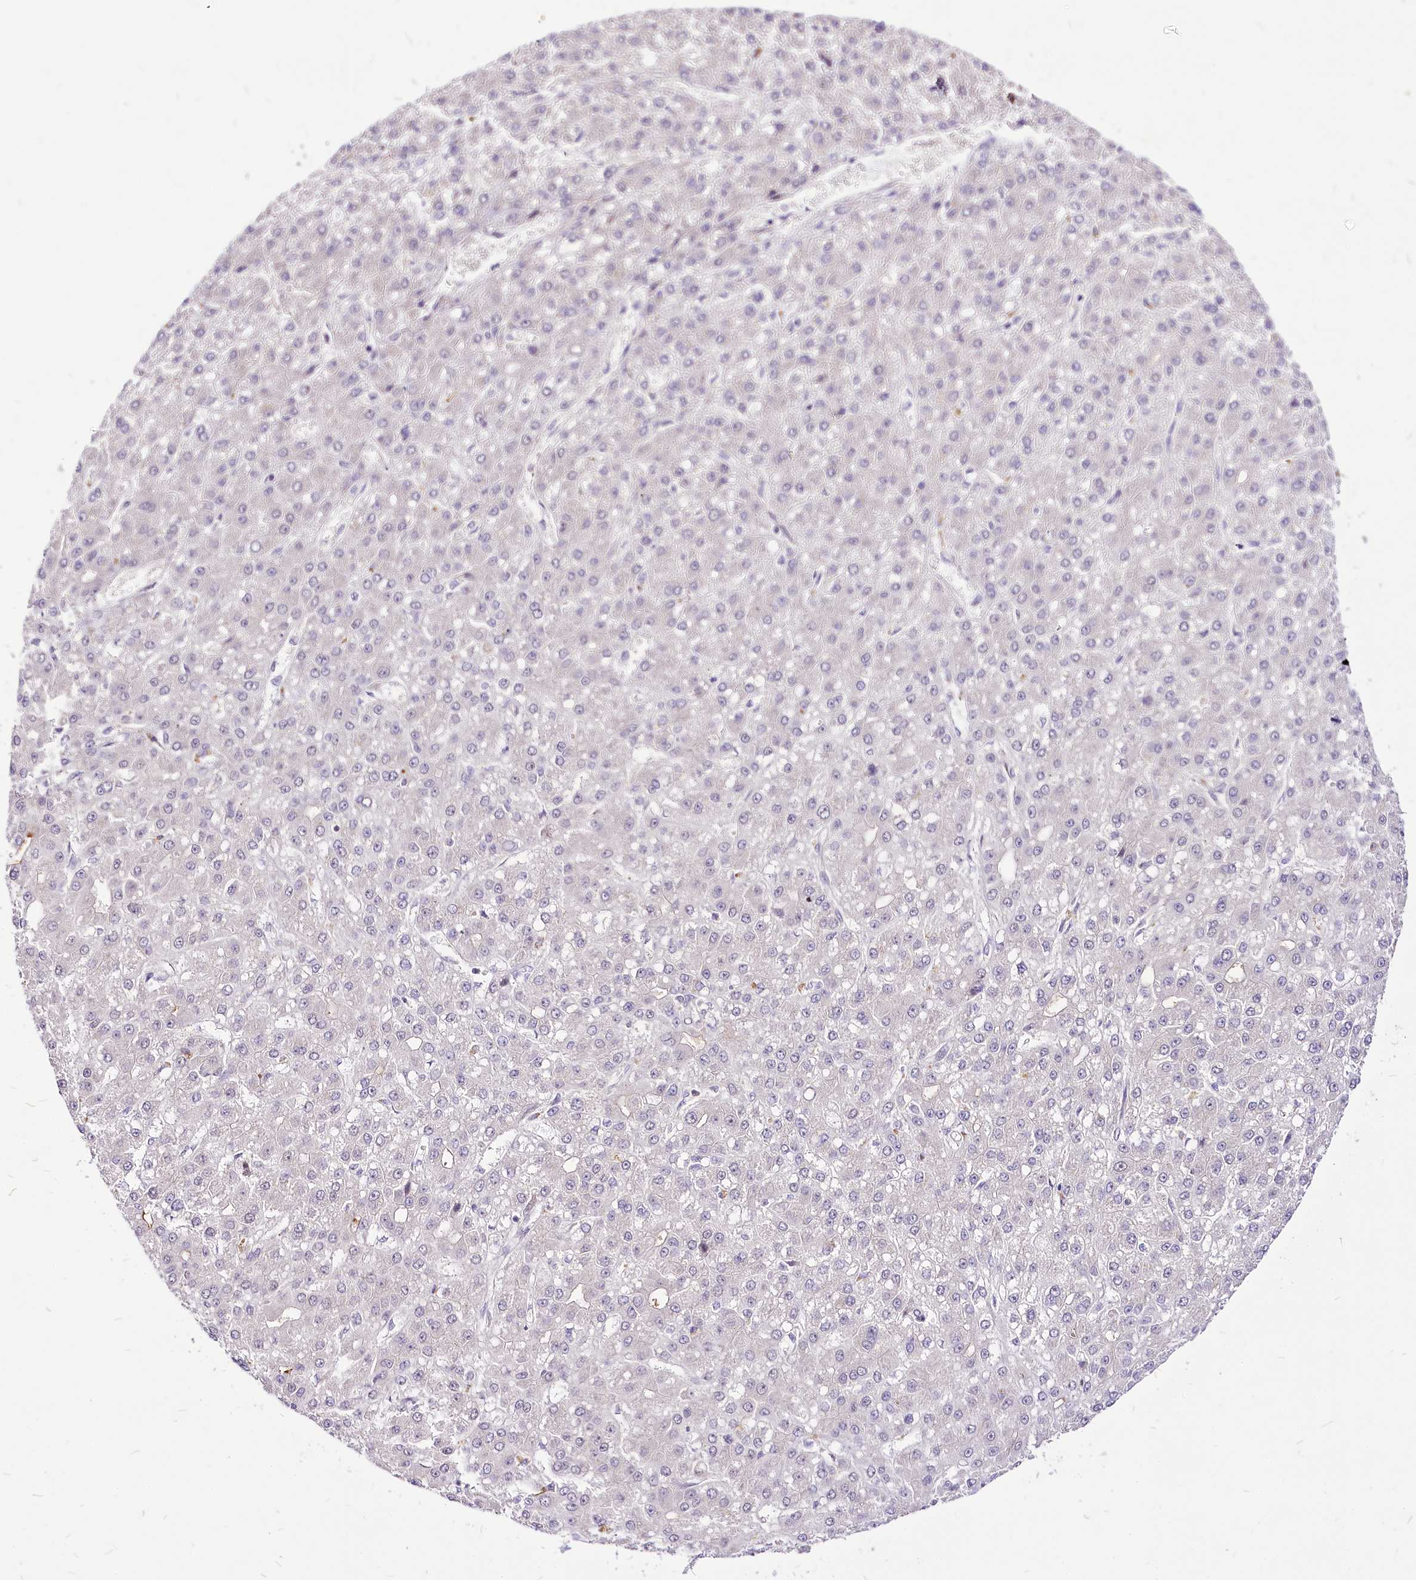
{"staining": {"intensity": "negative", "quantity": "none", "location": "none"}, "tissue": "liver cancer", "cell_type": "Tumor cells", "image_type": "cancer", "snomed": [{"axis": "morphology", "description": "Carcinoma, Hepatocellular, NOS"}, {"axis": "topography", "description": "Liver"}], "caption": "A micrograph of human liver cancer is negative for staining in tumor cells.", "gene": "POLA2", "patient": {"sex": "male", "age": 67}}